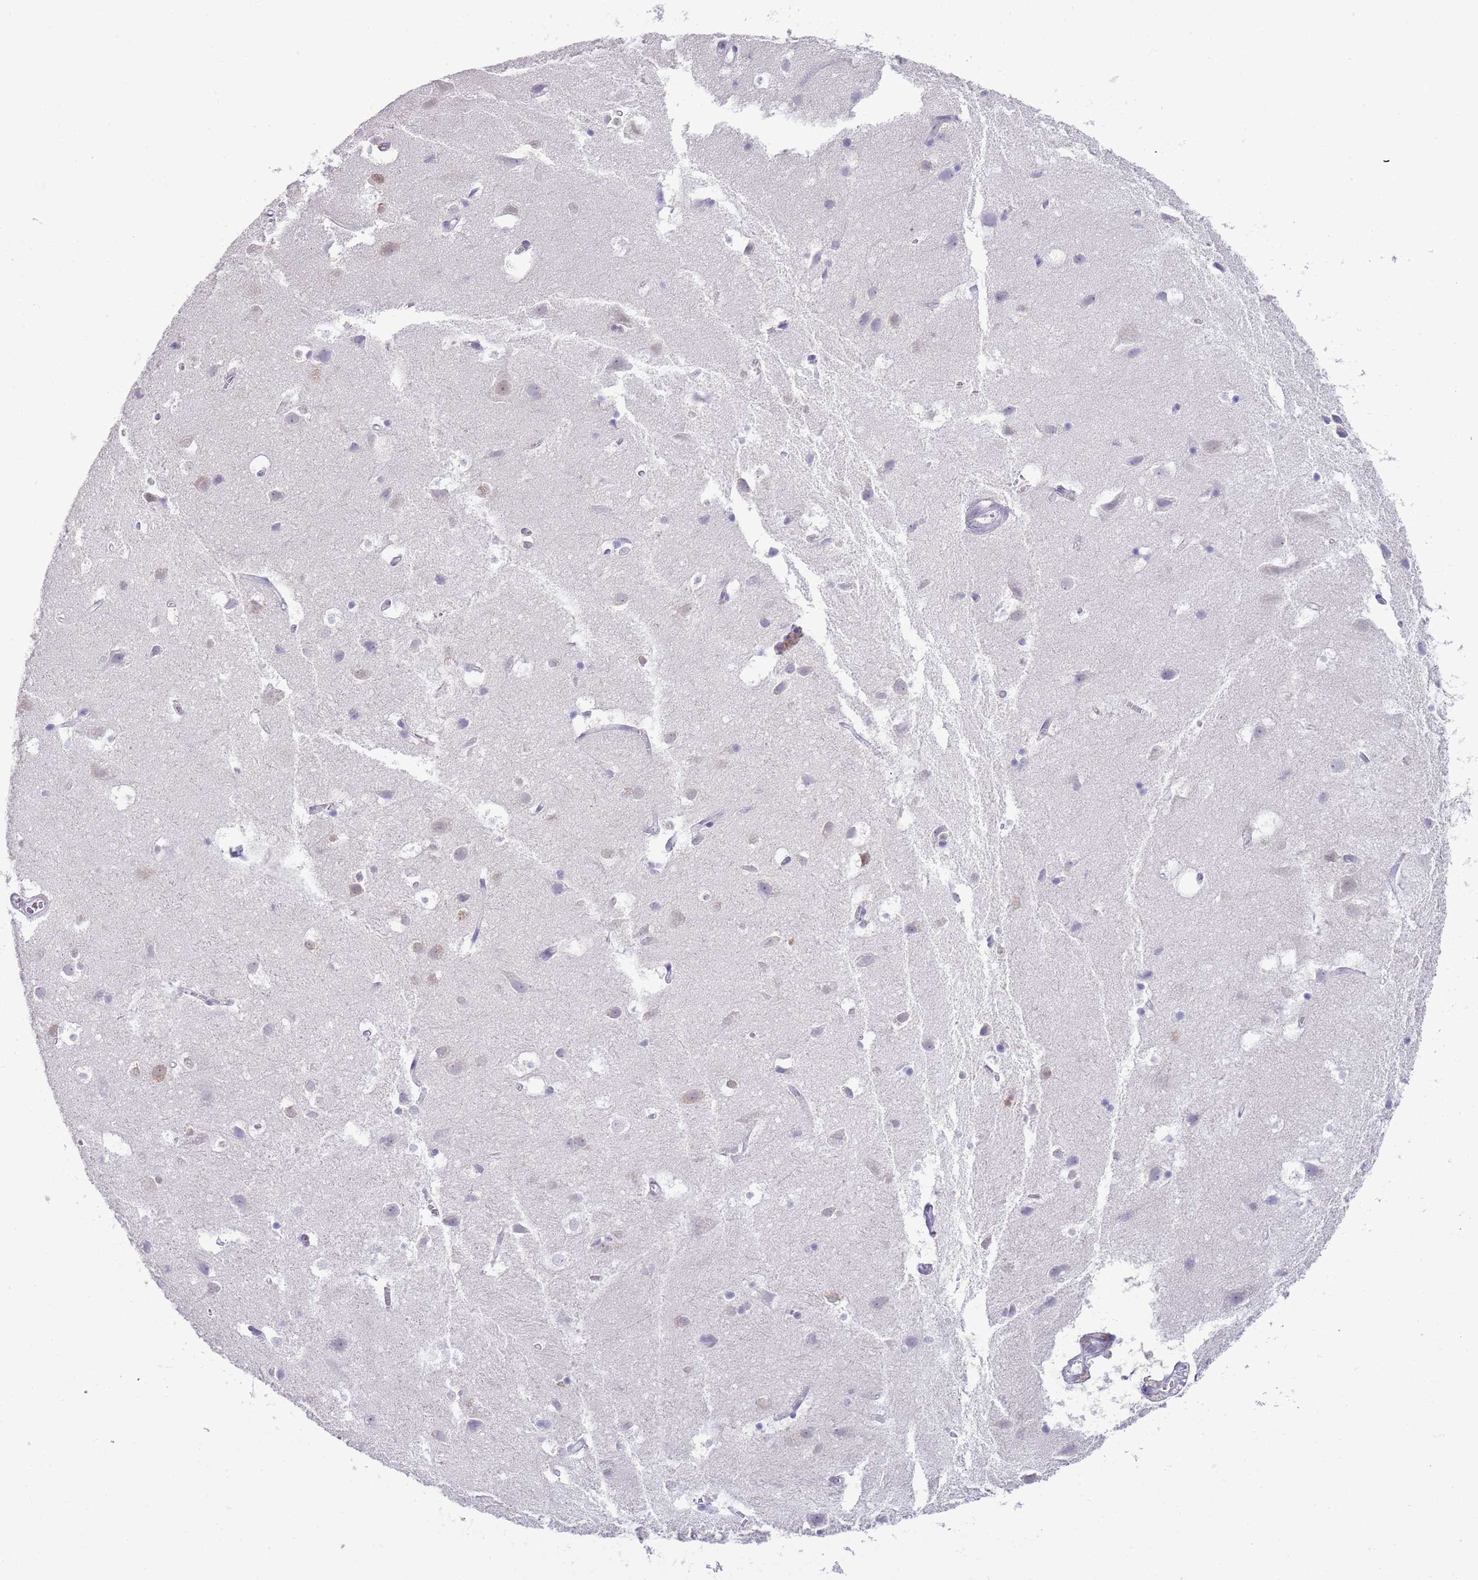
{"staining": {"intensity": "negative", "quantity": "none", "location": "none"}, "tissue": "cerebral cortex", "cell_type": "Endothelial cells", "image_type": "normal", "snomed": [{"axis": "morphology", "description": "Normal tissue, NOS"}, {"axis": "topography", "description": "Cerebral cortex"}], "caption": "Immunohistochemistry (IHC) photomicrograph of benign cerebral cortex: cerebral cortex stained with DAB (3,3'-diaminobenzidine) reveals no significant protein expression in endothelial cells.", "gene": "SEPHS2", "patient": {"sex": "male", "age": 54}}